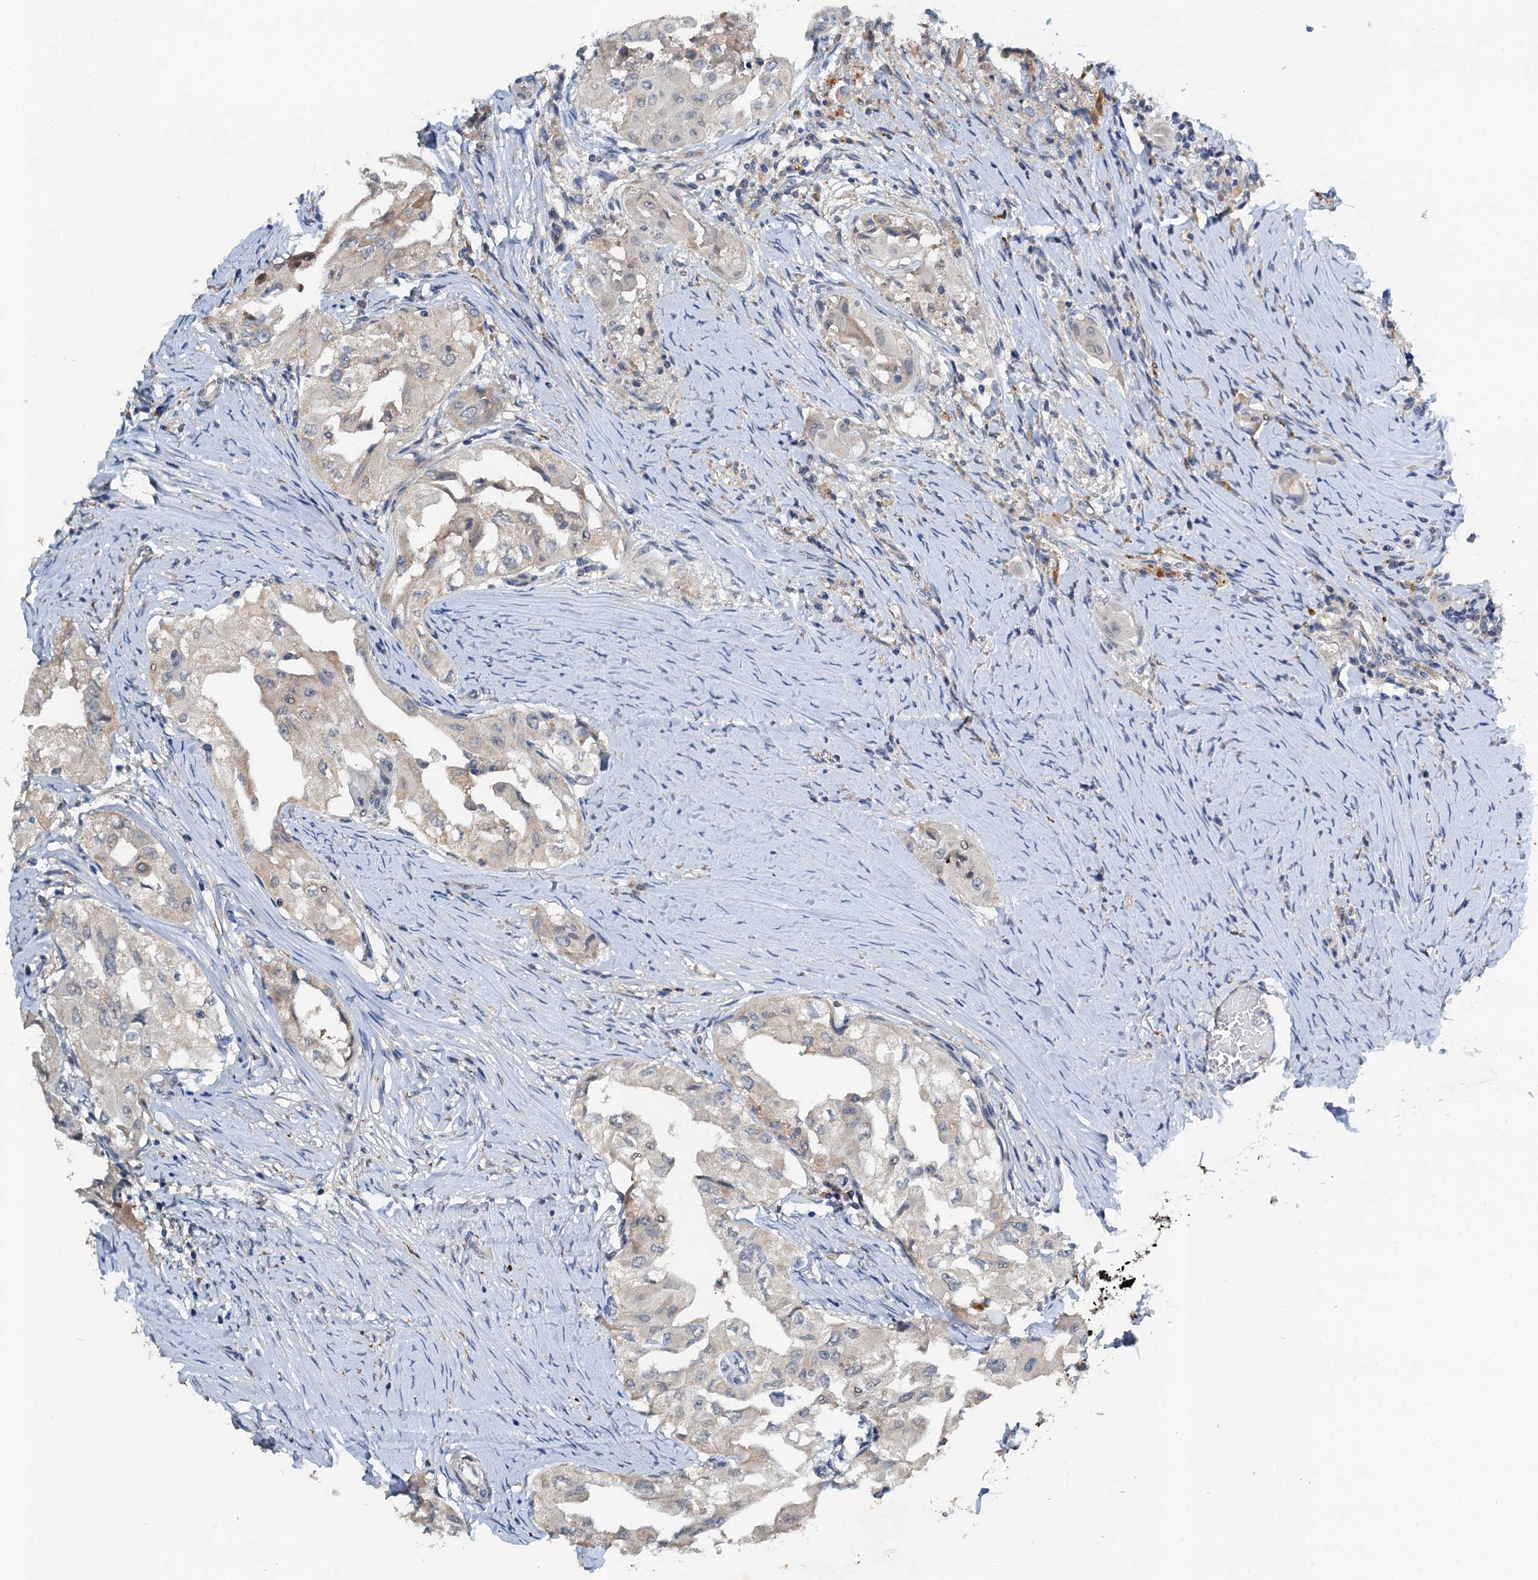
{"staining": {"intensity": "negative", "quantity": "none", "location": "none"}, "tissue": "thyroid cancer", "cell_type": "Tumor cells", "image_type": "cancer", "snomed": [{"axis": "morphology", "description": "Papillary adenocarcinoma, NOS"}, {"axis": "topography", "description": "Thyroid gland"}], "caption": "A histopathology image of human papillary adenocarcinoma (thyroid) is negative for staining in tumor cells.", "gene": "ZNF606", "patient": {"sex": "female", "age": 59}}